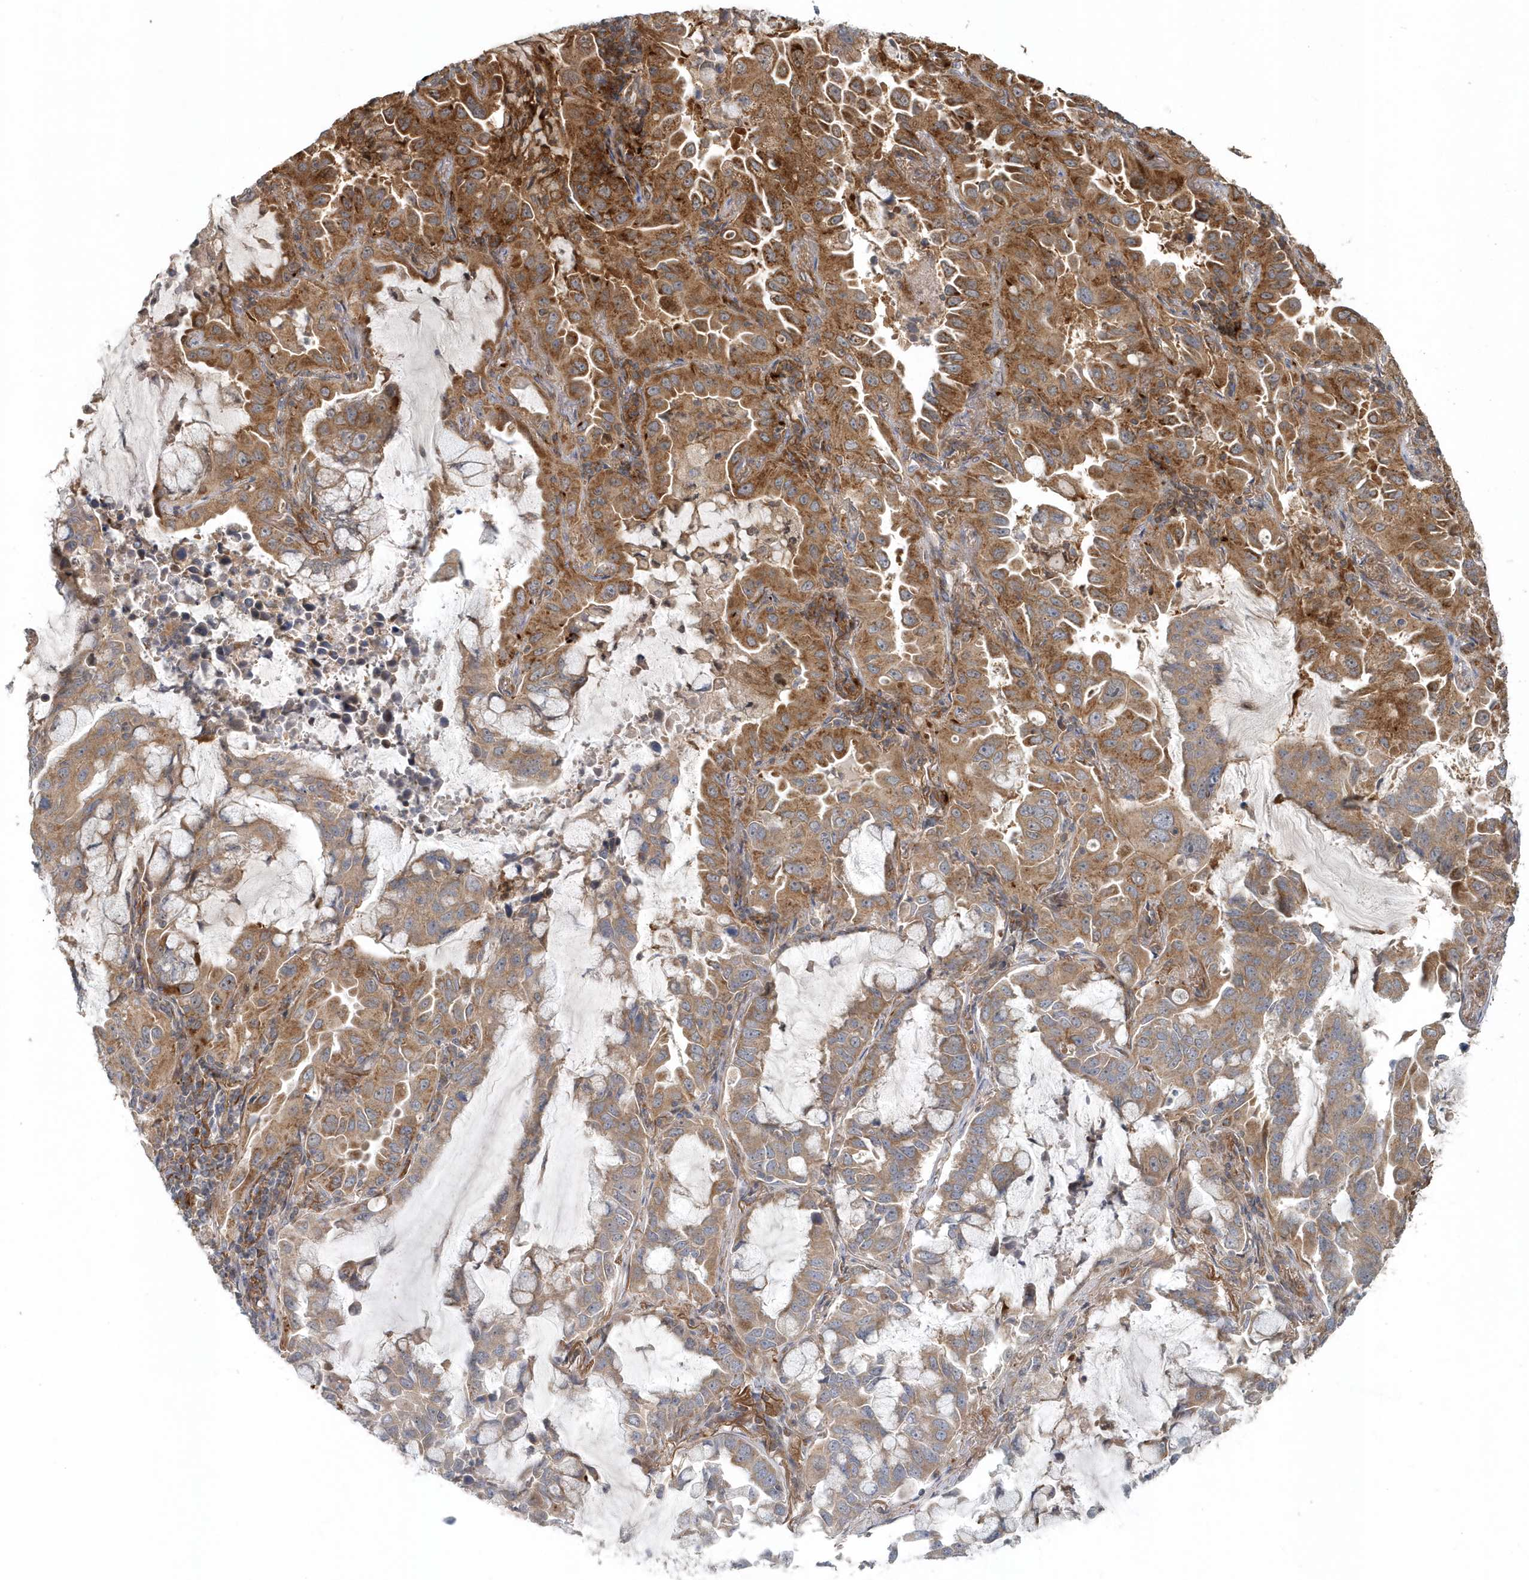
{"staining": {"intensity": "moderate", "quantity": "25%-75%", "location": "cytoplasmic/membranous"}, "tissue": "lung cancer", "cell_type": "Tumor cells", "image_type": "cancer", "snomed": [{"axis": "morphology", "description": "Adenocarcinoma, NOS"}, {"axis": "topography", "description": "Lung"}], "caption": "Immunohistochemistry (IHC) staining of lung cancer, which displays medium levels of moderate cytoplasmic/membranous expression in about 25%-75% of tumor cells indicating moderate cytoplasmic/membranous protein expression. The staining was performed using DAB (3,3'-diaminobenzidine) (brown) for protein detection and nuclei were counterstained in hematoxylin (blue).", "gene": "MMUT", "patient": {"sex": "male", "age": 64}}